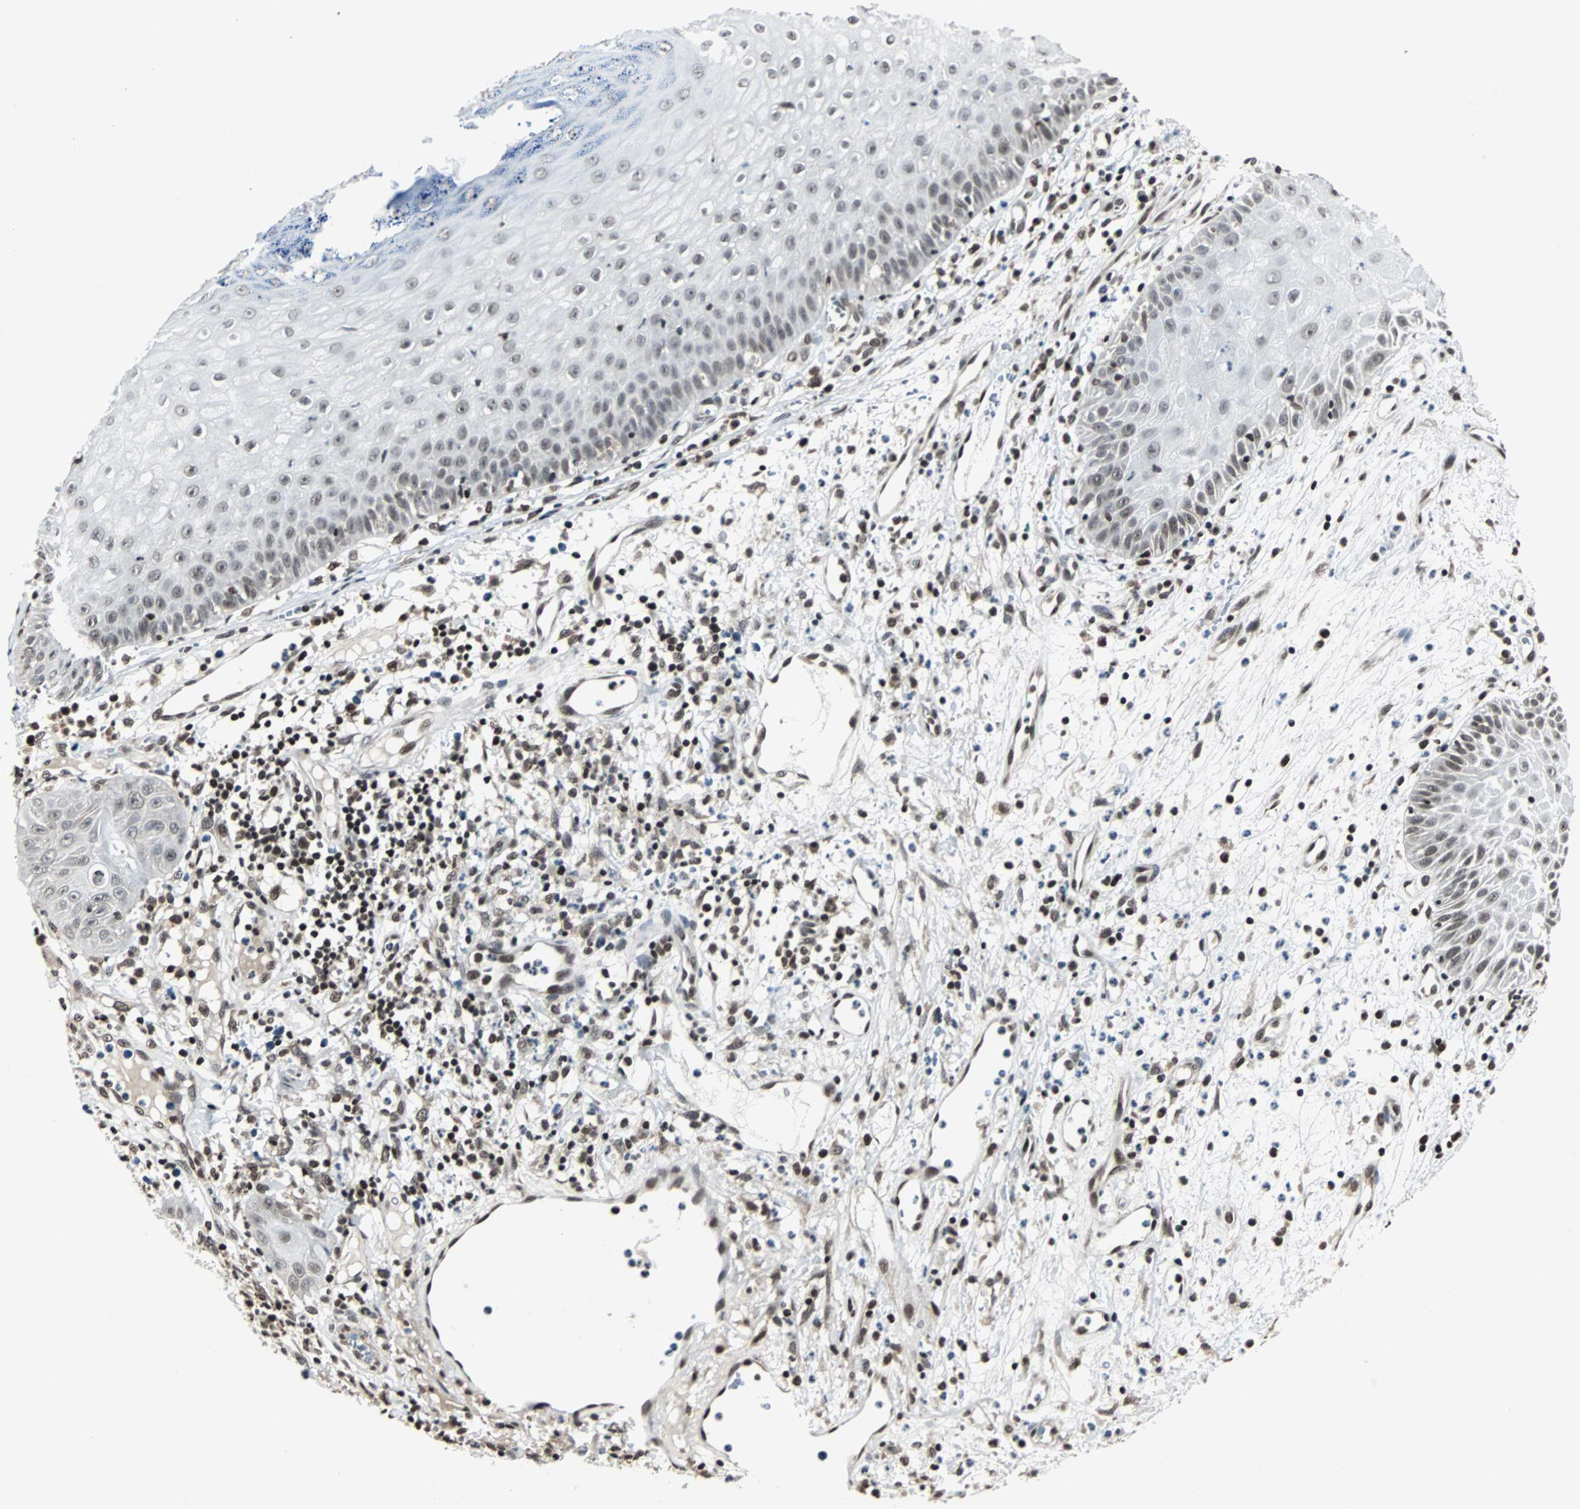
{"staining": {"intensity": "weak", "quantity": ">75%", "location": "nuclear"}, "tissue": "skin cancer", "cell_type": "Tumor cells", "image_type": "cancer", "snomed": [{"axis": "morphology", "description": "Squamous cell carcinoma, NOS"}, {"axis": "topography", "description": "Skin"}], "caption": "Skin squamous cell carcinoma stained for a protein (brown) displays weak nuclear positive expression in approximately >75% of tumor cells.", "gene": "TERF2IP", "patient": {"sex": "female", "age": 78}}